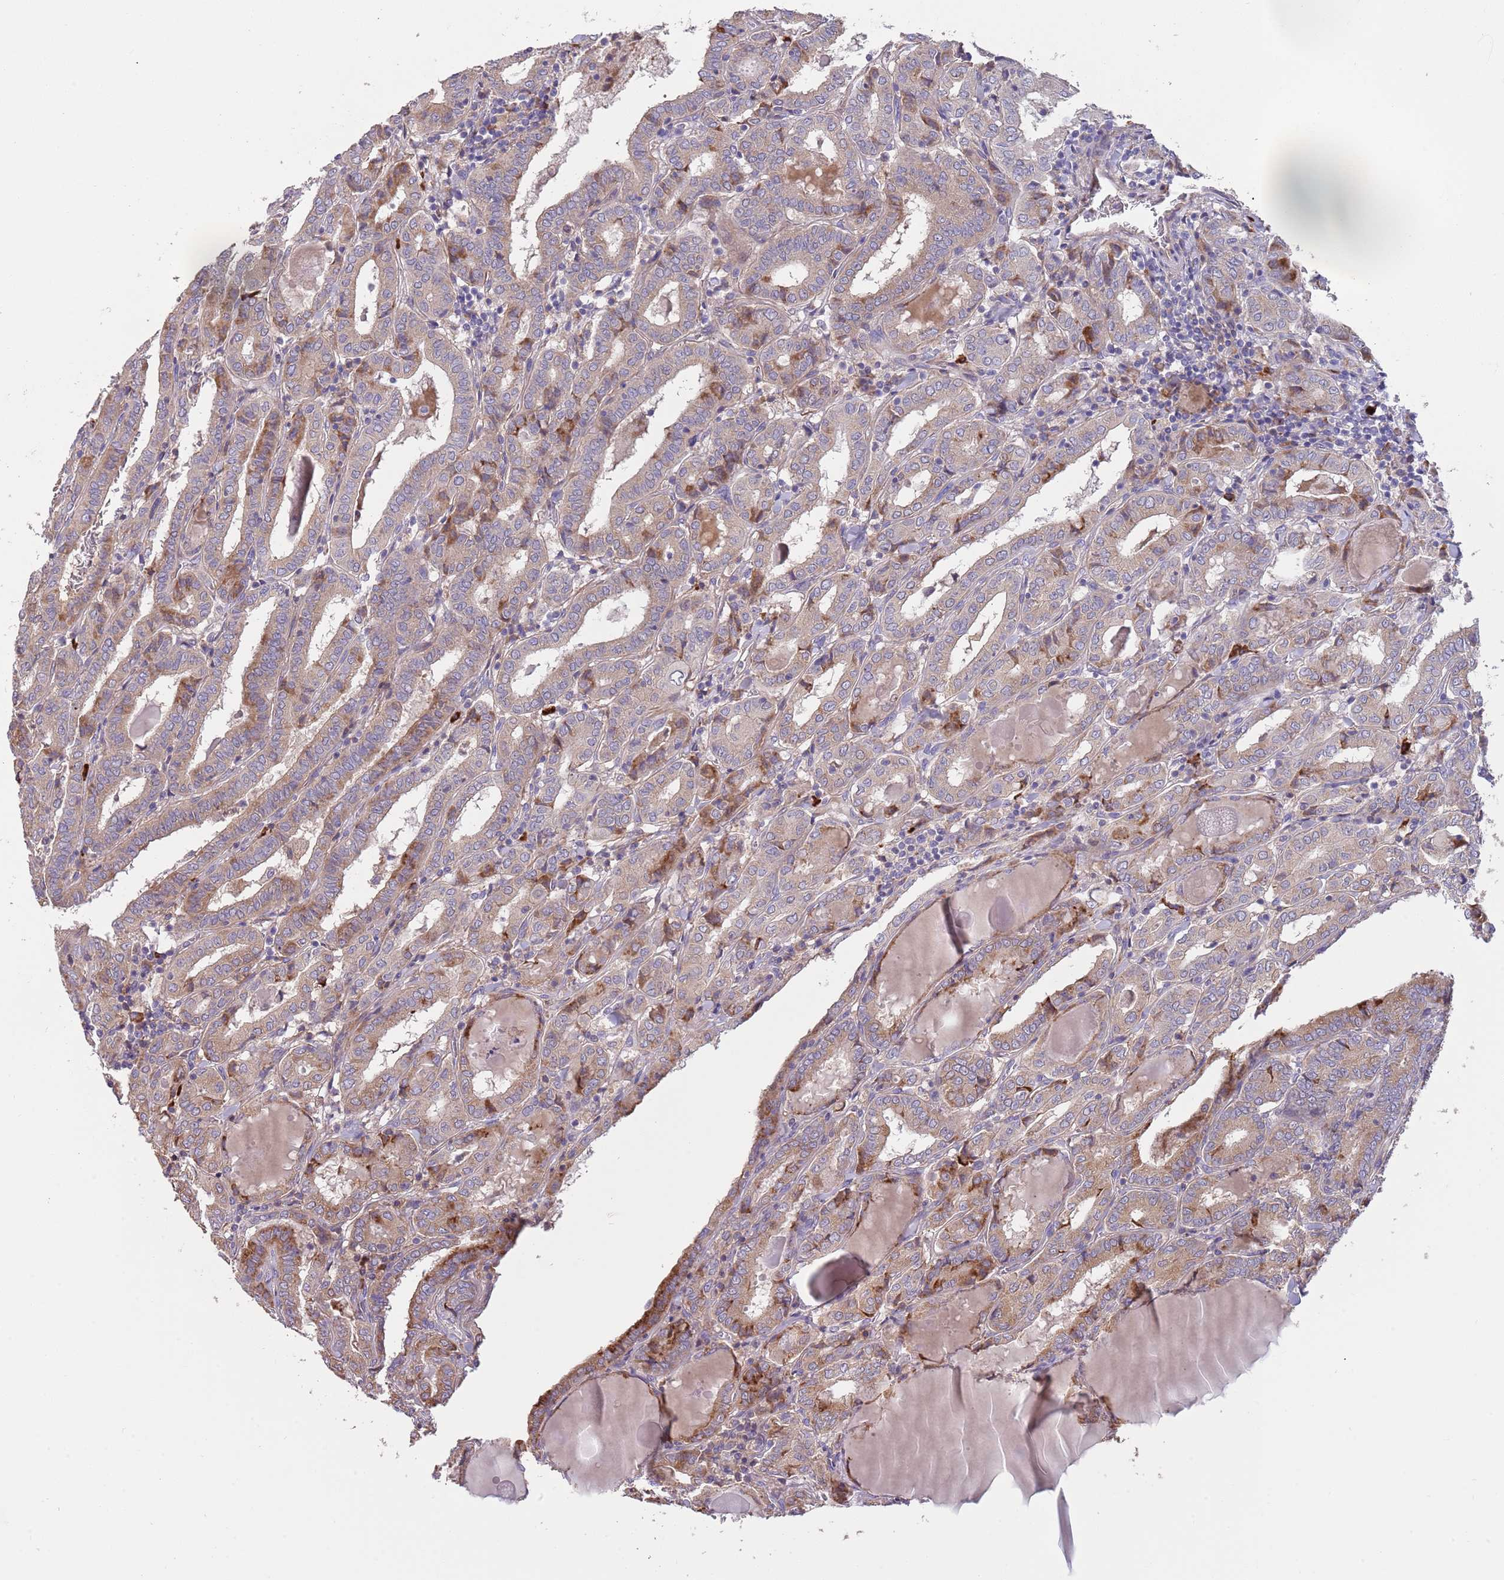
{"staining": {"intensity": "moderate", "quantity": "25%-75%", "location": "cytoplasmic/membranous"}, "tissue": "thyroid cancer", "cell_type": "Tumor cells", "image_type": "cancer", "snomed": [{"axis": "morphology", "description": "Papillary adenocarcinoma, NOS"}, {"axis": "topography", "description": "Thyroid gland"}], "caption": "IHC micrograph of thyroid cancer (papillary adenocarcinoma) stained for a protein (brown), which demonstrates medium levels of moderate cytoplasmic/membranous expression in approximately 25%-75% of tumor cells.", "gene": "SUSD1", "patient": {"sex": "female", "age": 72}}